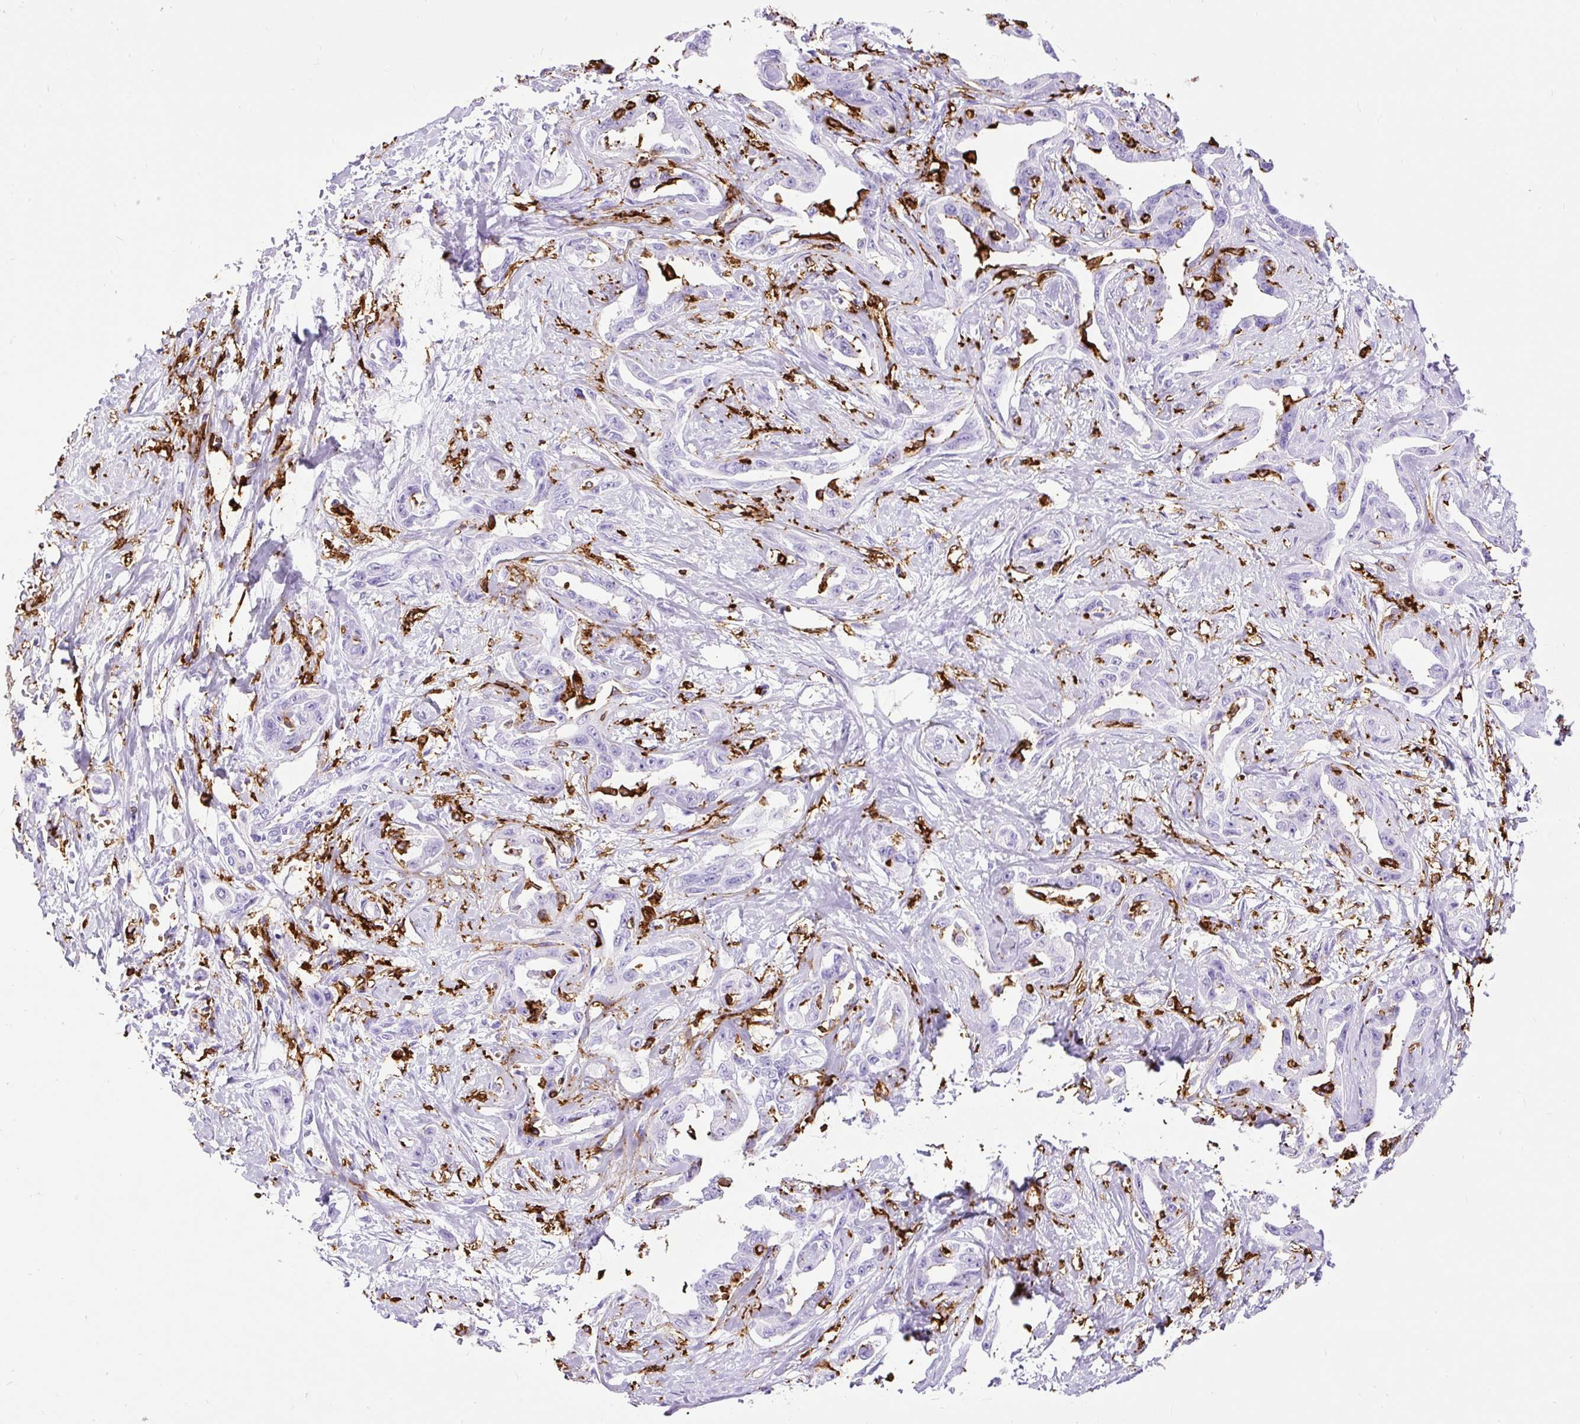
{"staining": {"intensity": "negative", "quantity": "none", "location": "none"}, "tissue": "liver cancer", "cell_type": "Tumor cells", "image_type": "cancer", "snomed": [{"axis": "morphology", "description": "Cholangiocarcinoma"}, {"axis": "topography", "description": "Liver"}], "caption": "High magnification brightfield microscopy of liver cancer (cholangiocarcinoma) stained with DAB (3,3'-diaminobenzidine) (brown) and counterstained with hematoxylin (blue): tumor cells show no significant expression. (Brightfield microscopy of DAB (3,3'-diaminobenzidine) IHC at high magnification).", "gene": "HLA-DRA", "patient": {"sex": "male", "age": 59}}